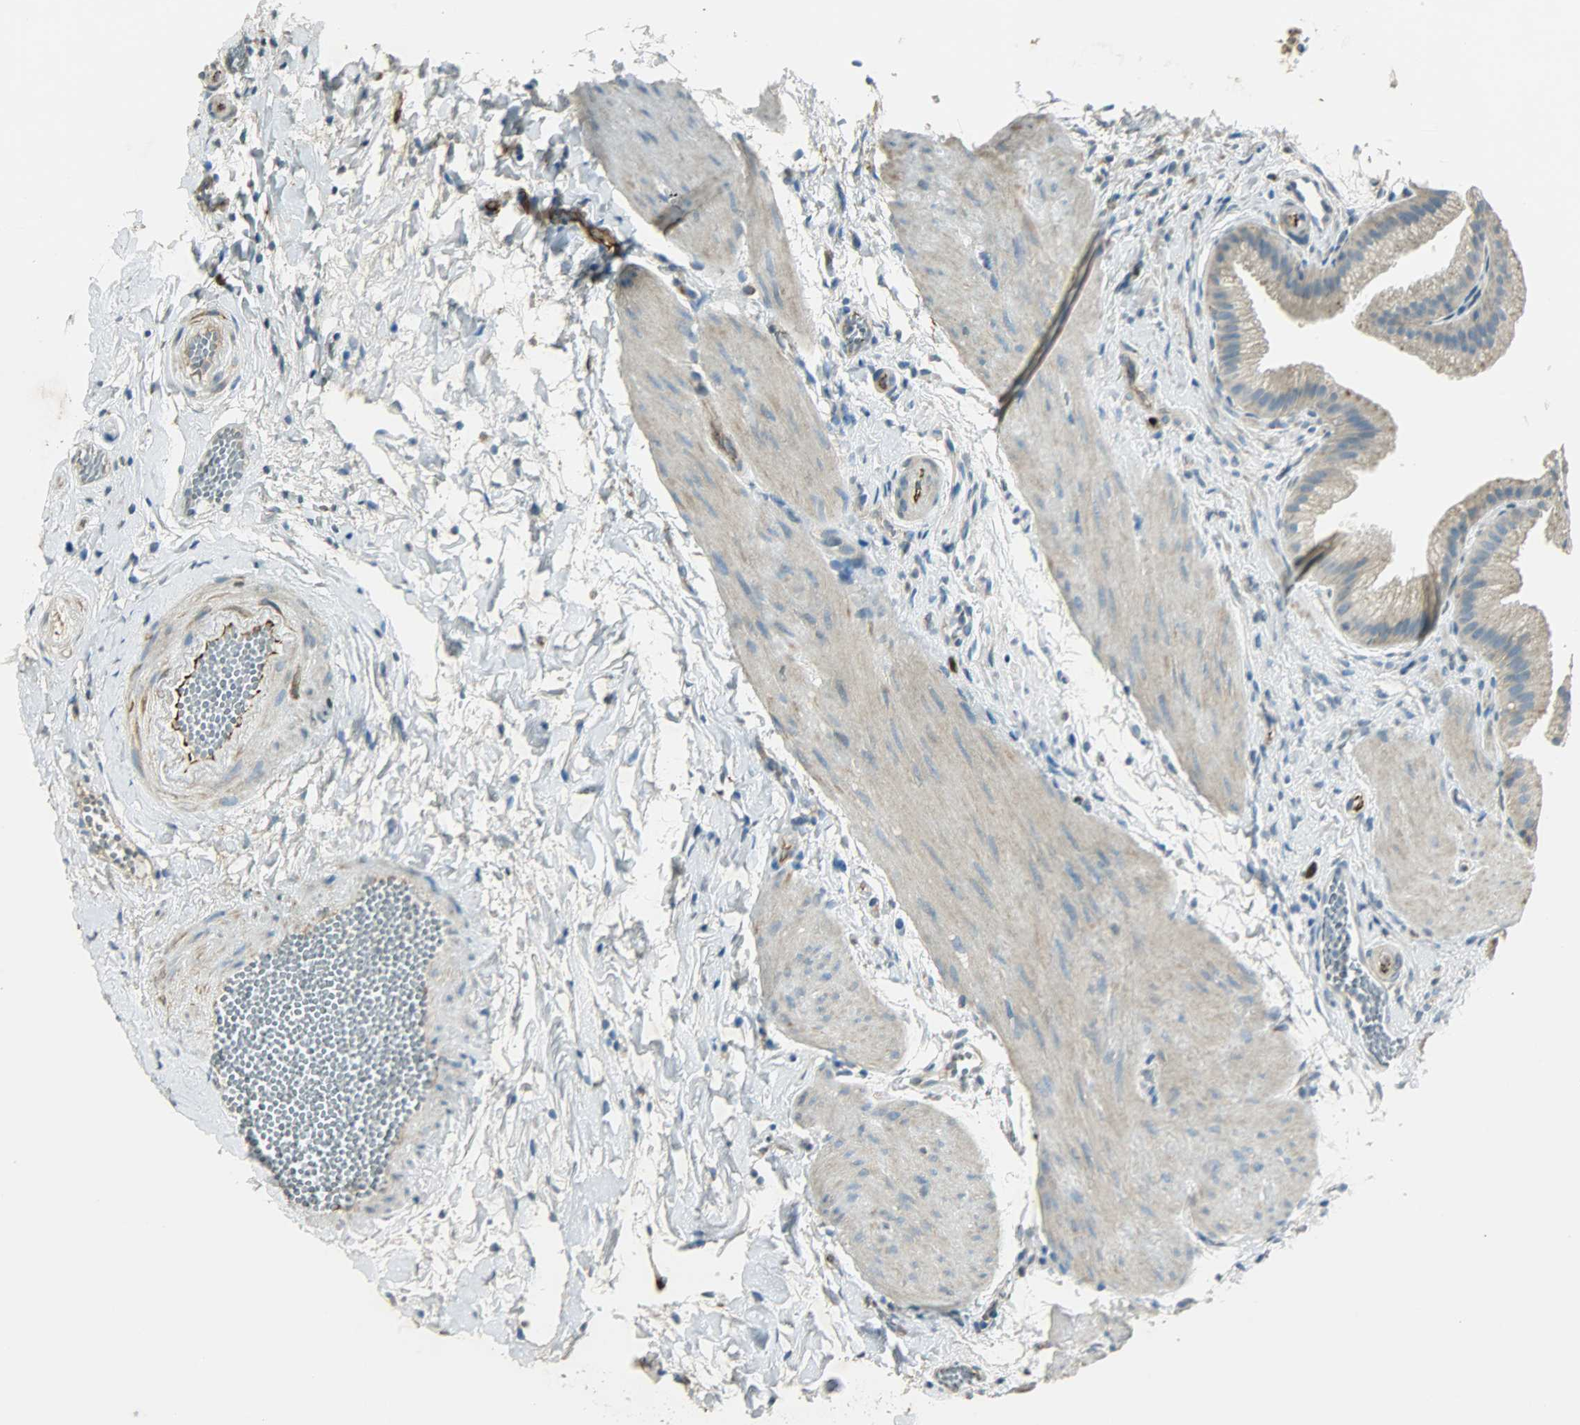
{"staining": {"intensity": "moderate", "quantity": "<25%", "location": "cytoplasmic/membranous"}, "tissue": "gallbladder", "cell_type": "Glandular cells", "image_type": "normal", "snomed": [{"axis": "morphology", "description": "Normal tissue, NOS"}, {"axis": "topography", "description": "Gallbladder"}], "caption": "The histopathology image displays staining of normal gallbladder, revealing moderate cytoplasmic/membranous protein positivity (brown color) within glandular cells. The staining was performed using DAB (3,3'-diaminobenzidine) to visualize the protein expression in brown, while the nuclei were stained in blue with hematoxylin (Magnification: 20x).", "gene": "TPX2", "patient": {"sex": "female", "age": 63}}